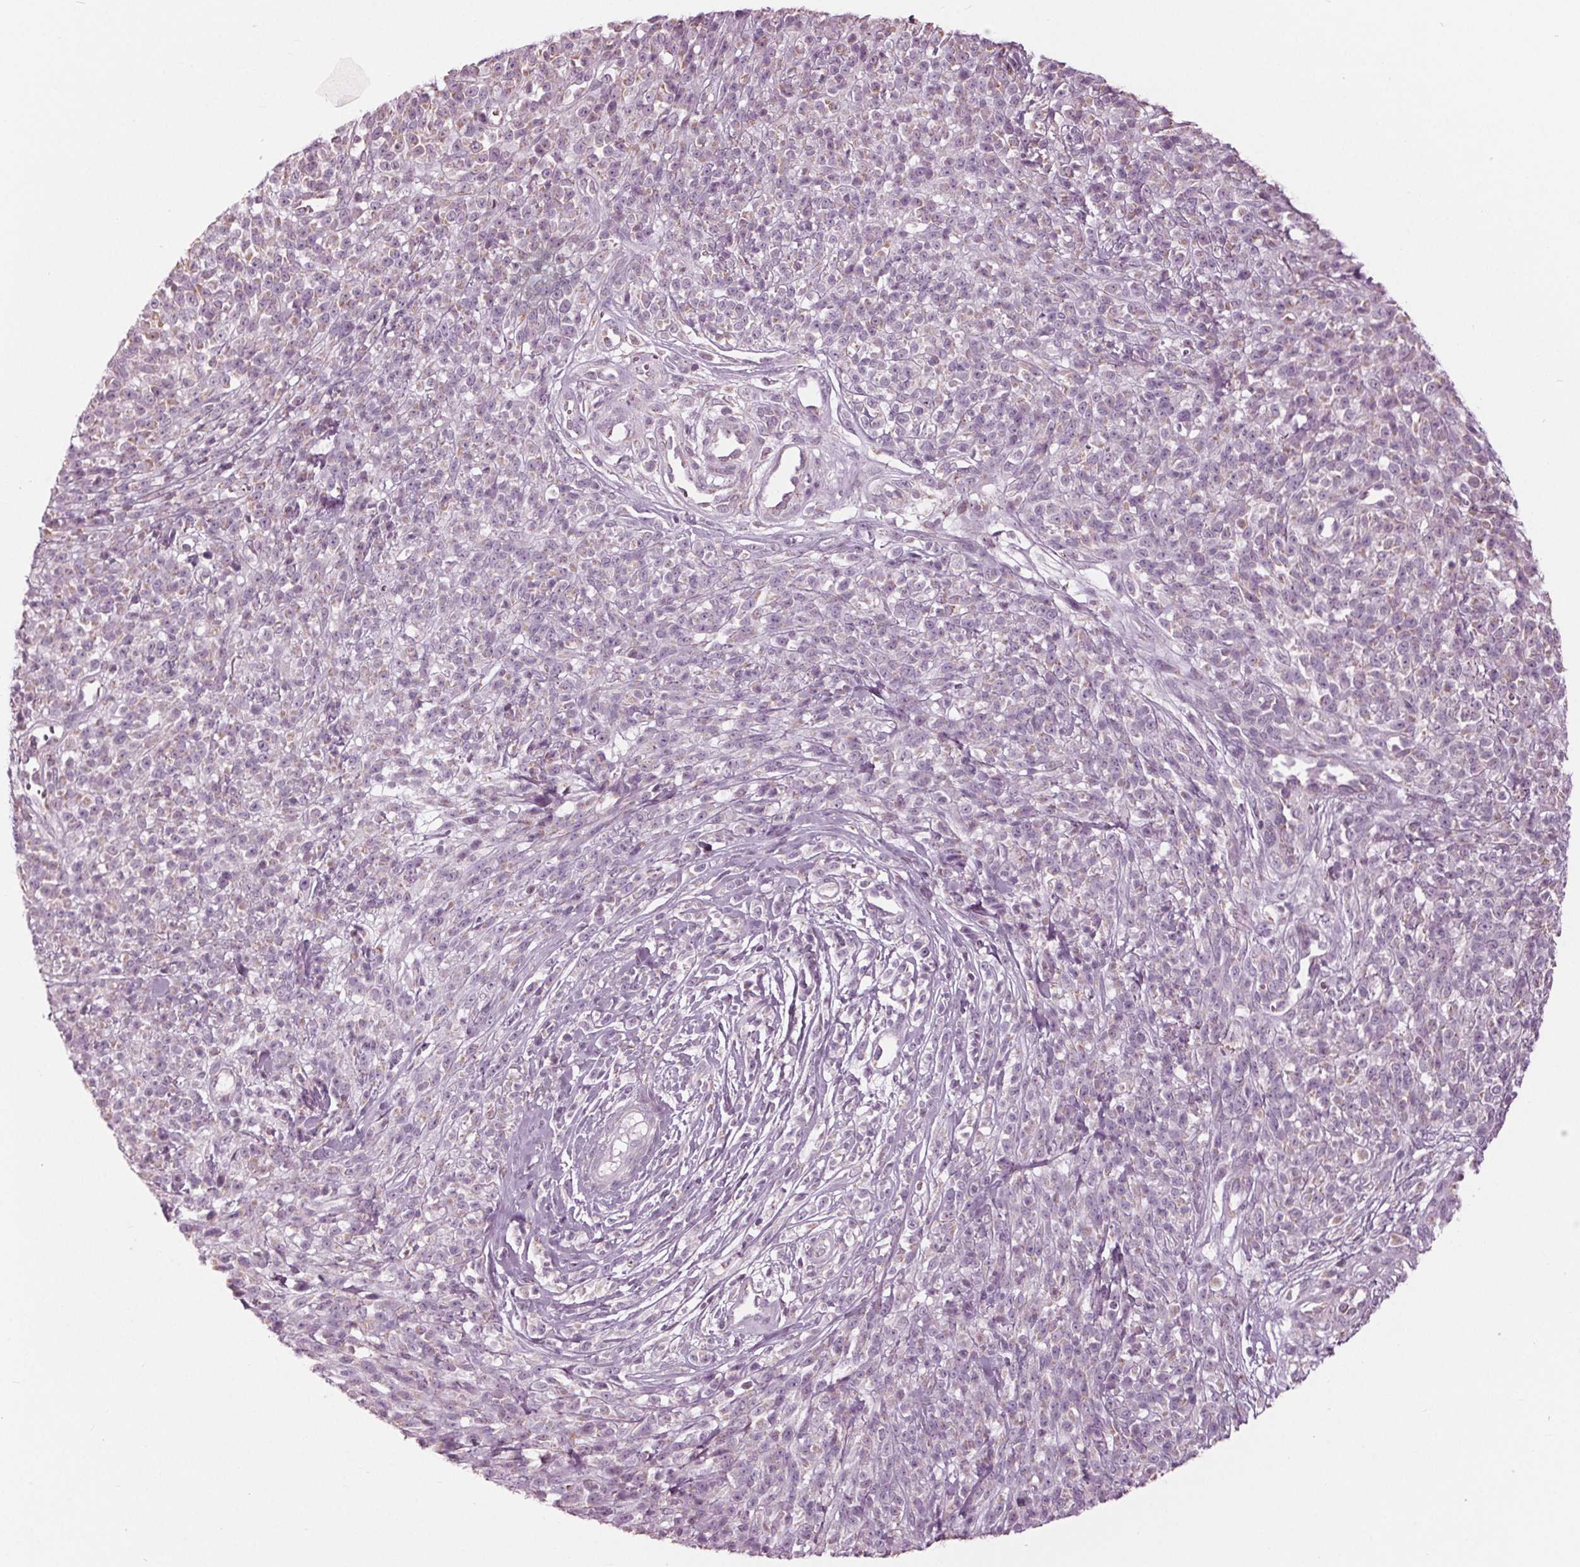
{"staining": {"intensity": "weak", "quantity": "<25%", "location": "cytoplasmic/membranous"}, "tissue": "melanoma", "cell_type": "Tumor cells", "image_type": "cancer", "snomed": [{"axis": "morphology", "description": "Malignant melanoma, NOS"}, {"axis": "topography", "description": "Skin"}, {"axis": "topography", "description": "Skin of trunk"}], "caption": "Tumor cells show no significant staining in malignant melanoma.", "gene": "CLN6", "patient": {"sex": "male", "age": 74}}